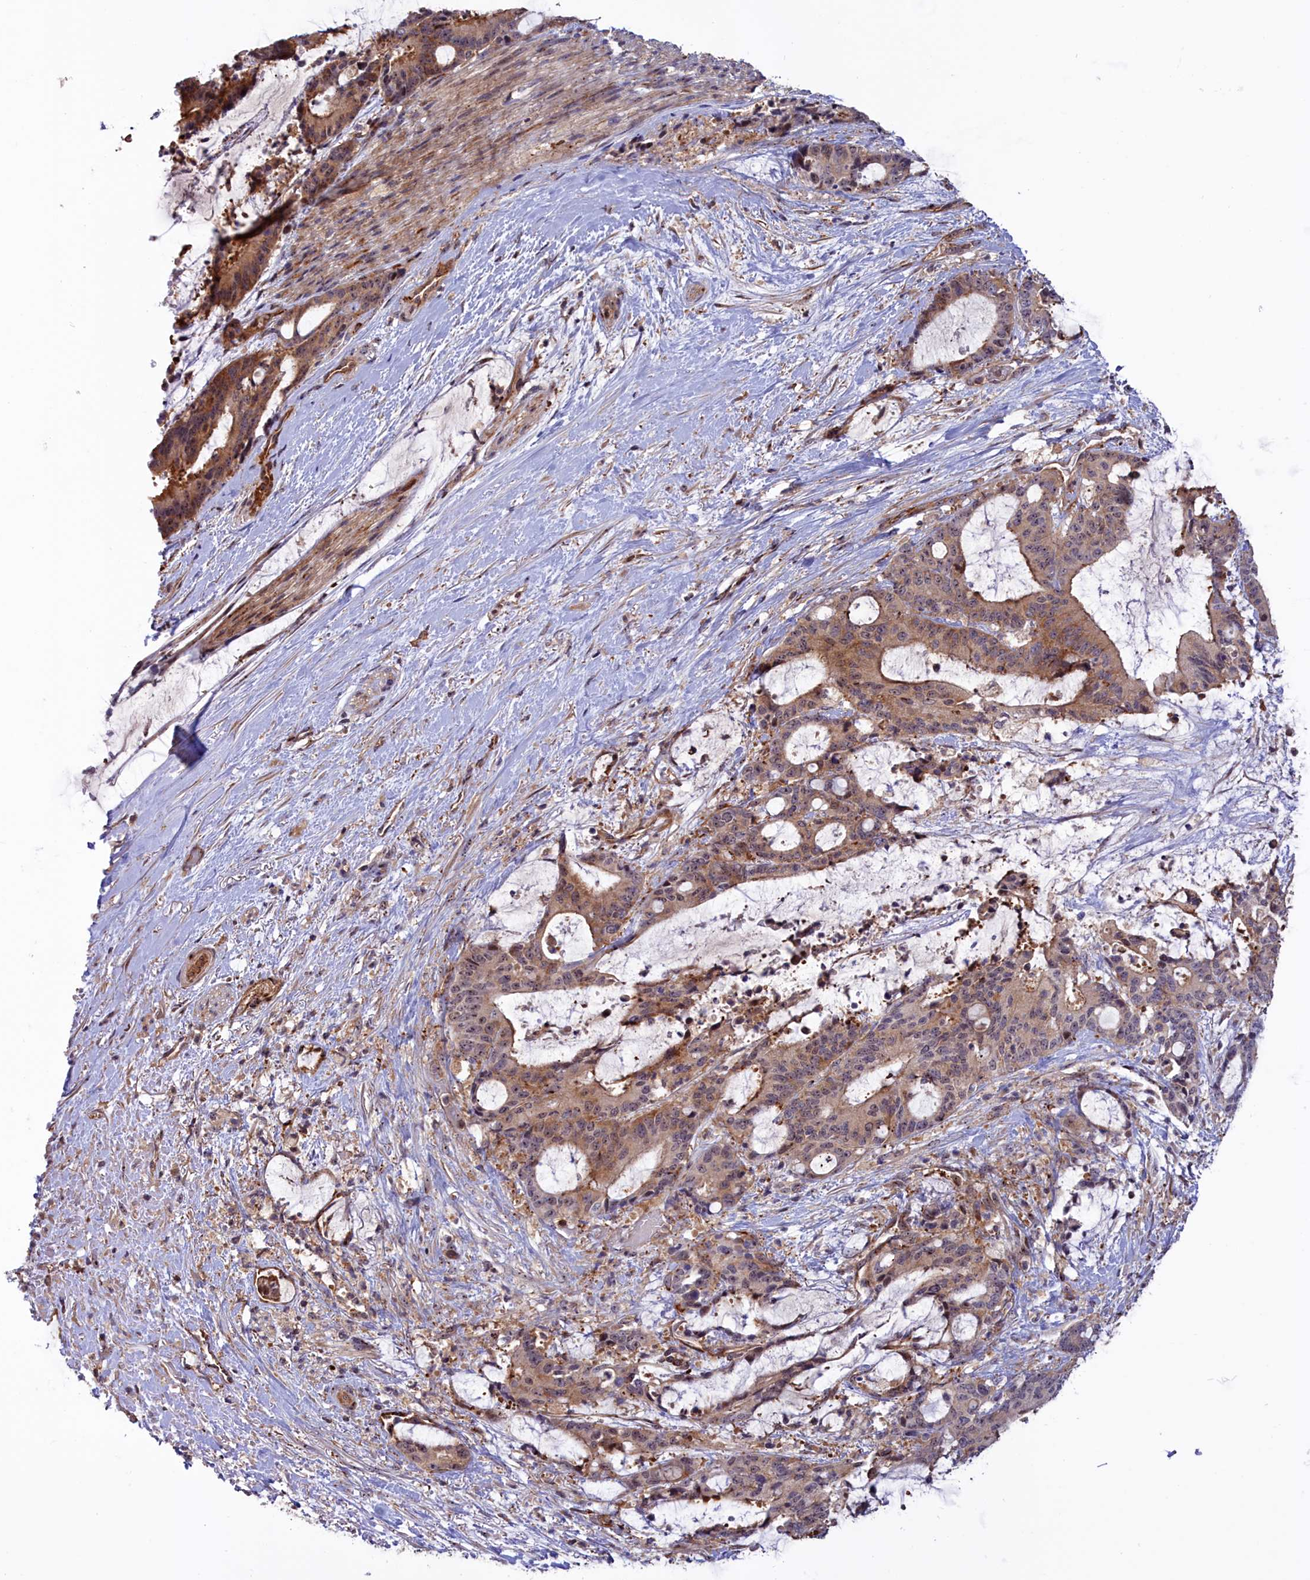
{"staining": {"intensity": "weak", "quantity": "25%-75%", "location": "cytoplasmic/membranous,nuclear"}, "tissue": "liver cancer", "cell_type": "Tumor cells", "image_type": "cancer", "snomed": [{"axis": "morphology", "description": "Normal tissue, NOS"}, {"axis": "morphology", "description": "Cholangiocarcinoma"}, {"axis": "topography", "description": "Liver"}, {"axis": "topography", "description": "Peripheral nerve tissue"}], "caption": "Weak cytoplasmic/membranous and nuclear expression for a protein is present in about 25%-75% of tumor cells of liver cancer using IHC.", "gene": "NEURL4", "patient": {"sex": "female", "age": 73}}